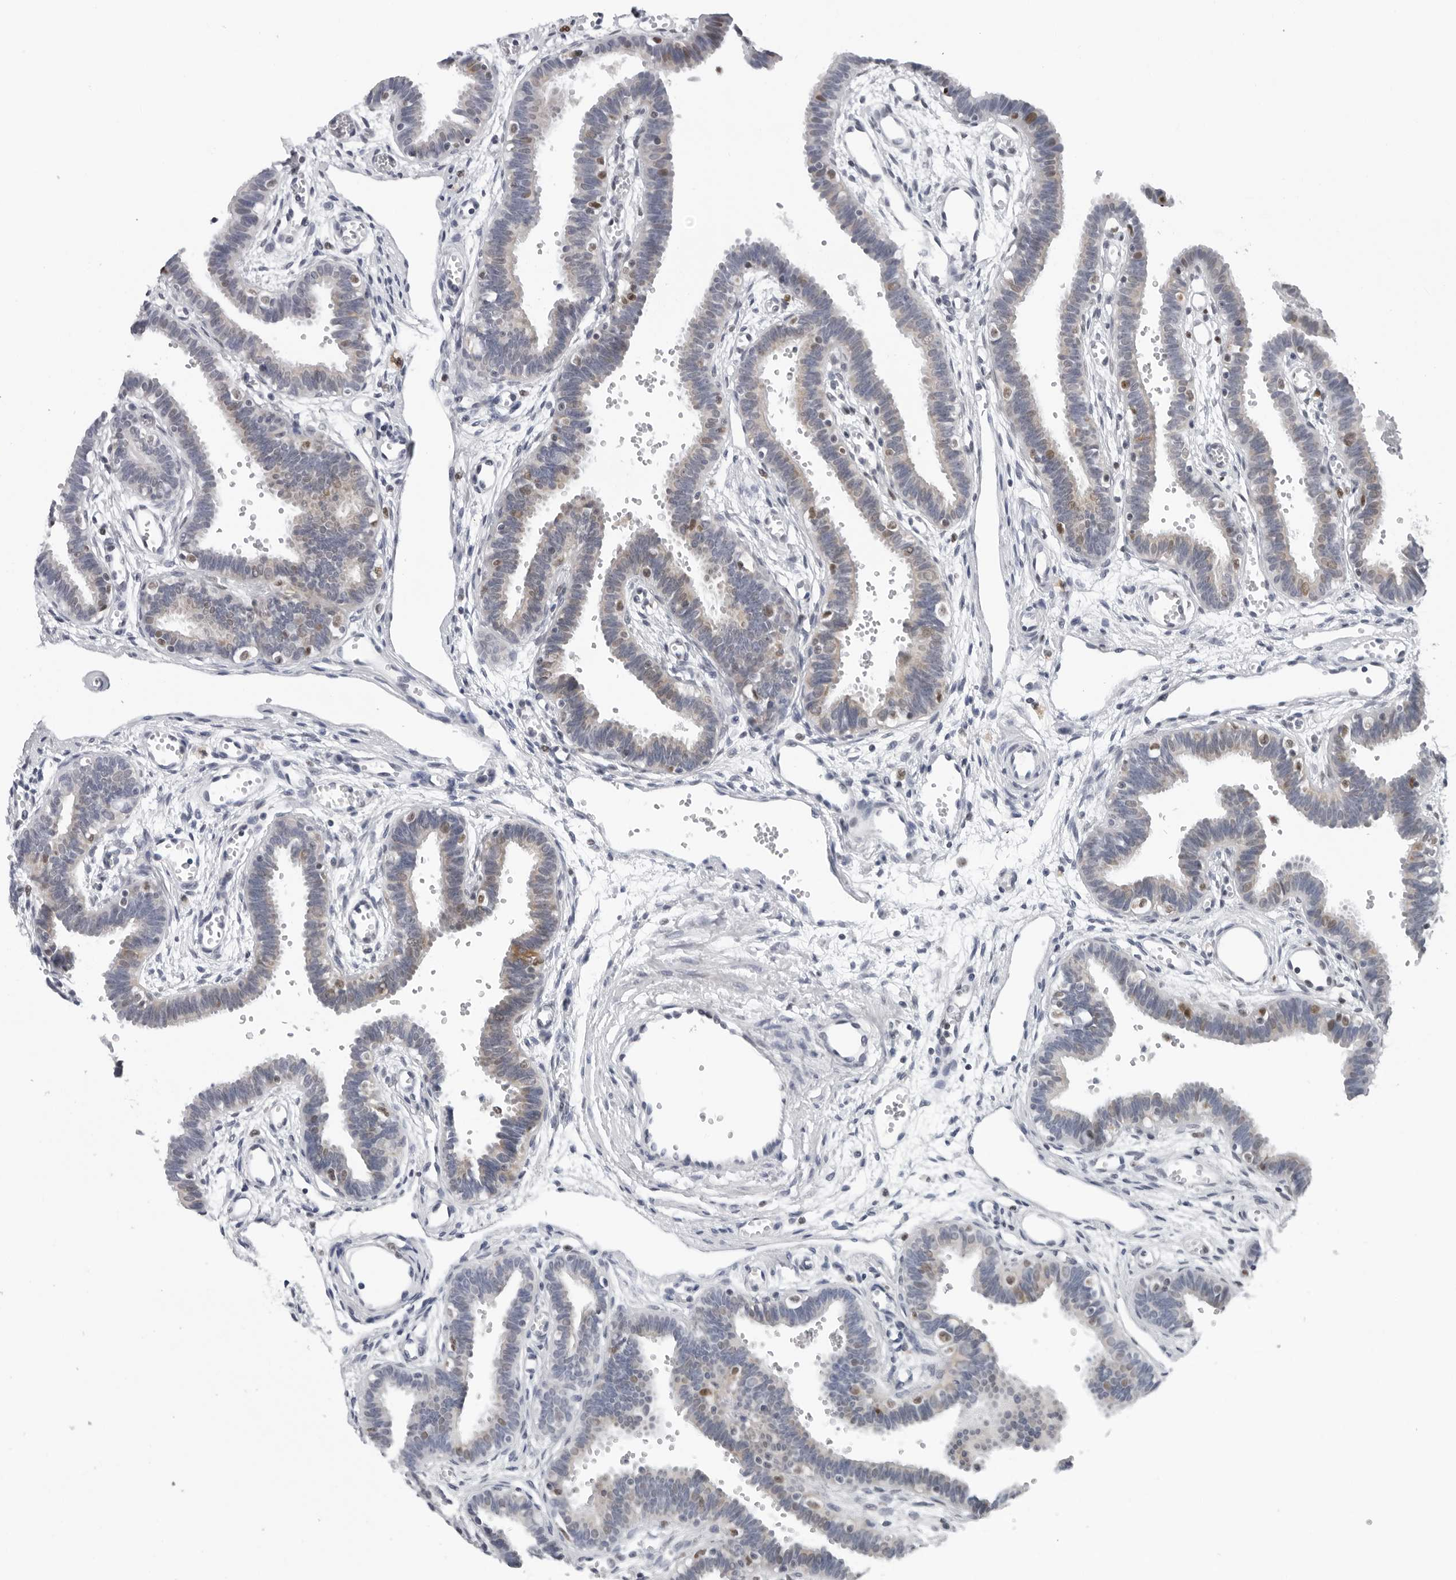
{"staining": {"intensity": "moderate", "quantity": "<25%", "location": "cytoplasmic/membranous,nuclear"}, "tissue": "fallopian tube", "cell_type": "Glandular cells", "image_type": "normal", "snomed": [{"axis": "morphology", "description": "Normal tissue, NOS"}, {"axis": "topography", "description": "Fallopian tube"}, {"axis": "topography", "description": "Placenta"}], "caption": "Brown immunohistochemical staining in normal human fallopian tube shows moderate cytoplasmic/membranous,nuclear staining in about <25% of glandular cells.", "gene": "CPT2", "patient": {"sex": "female", "age": 32}}